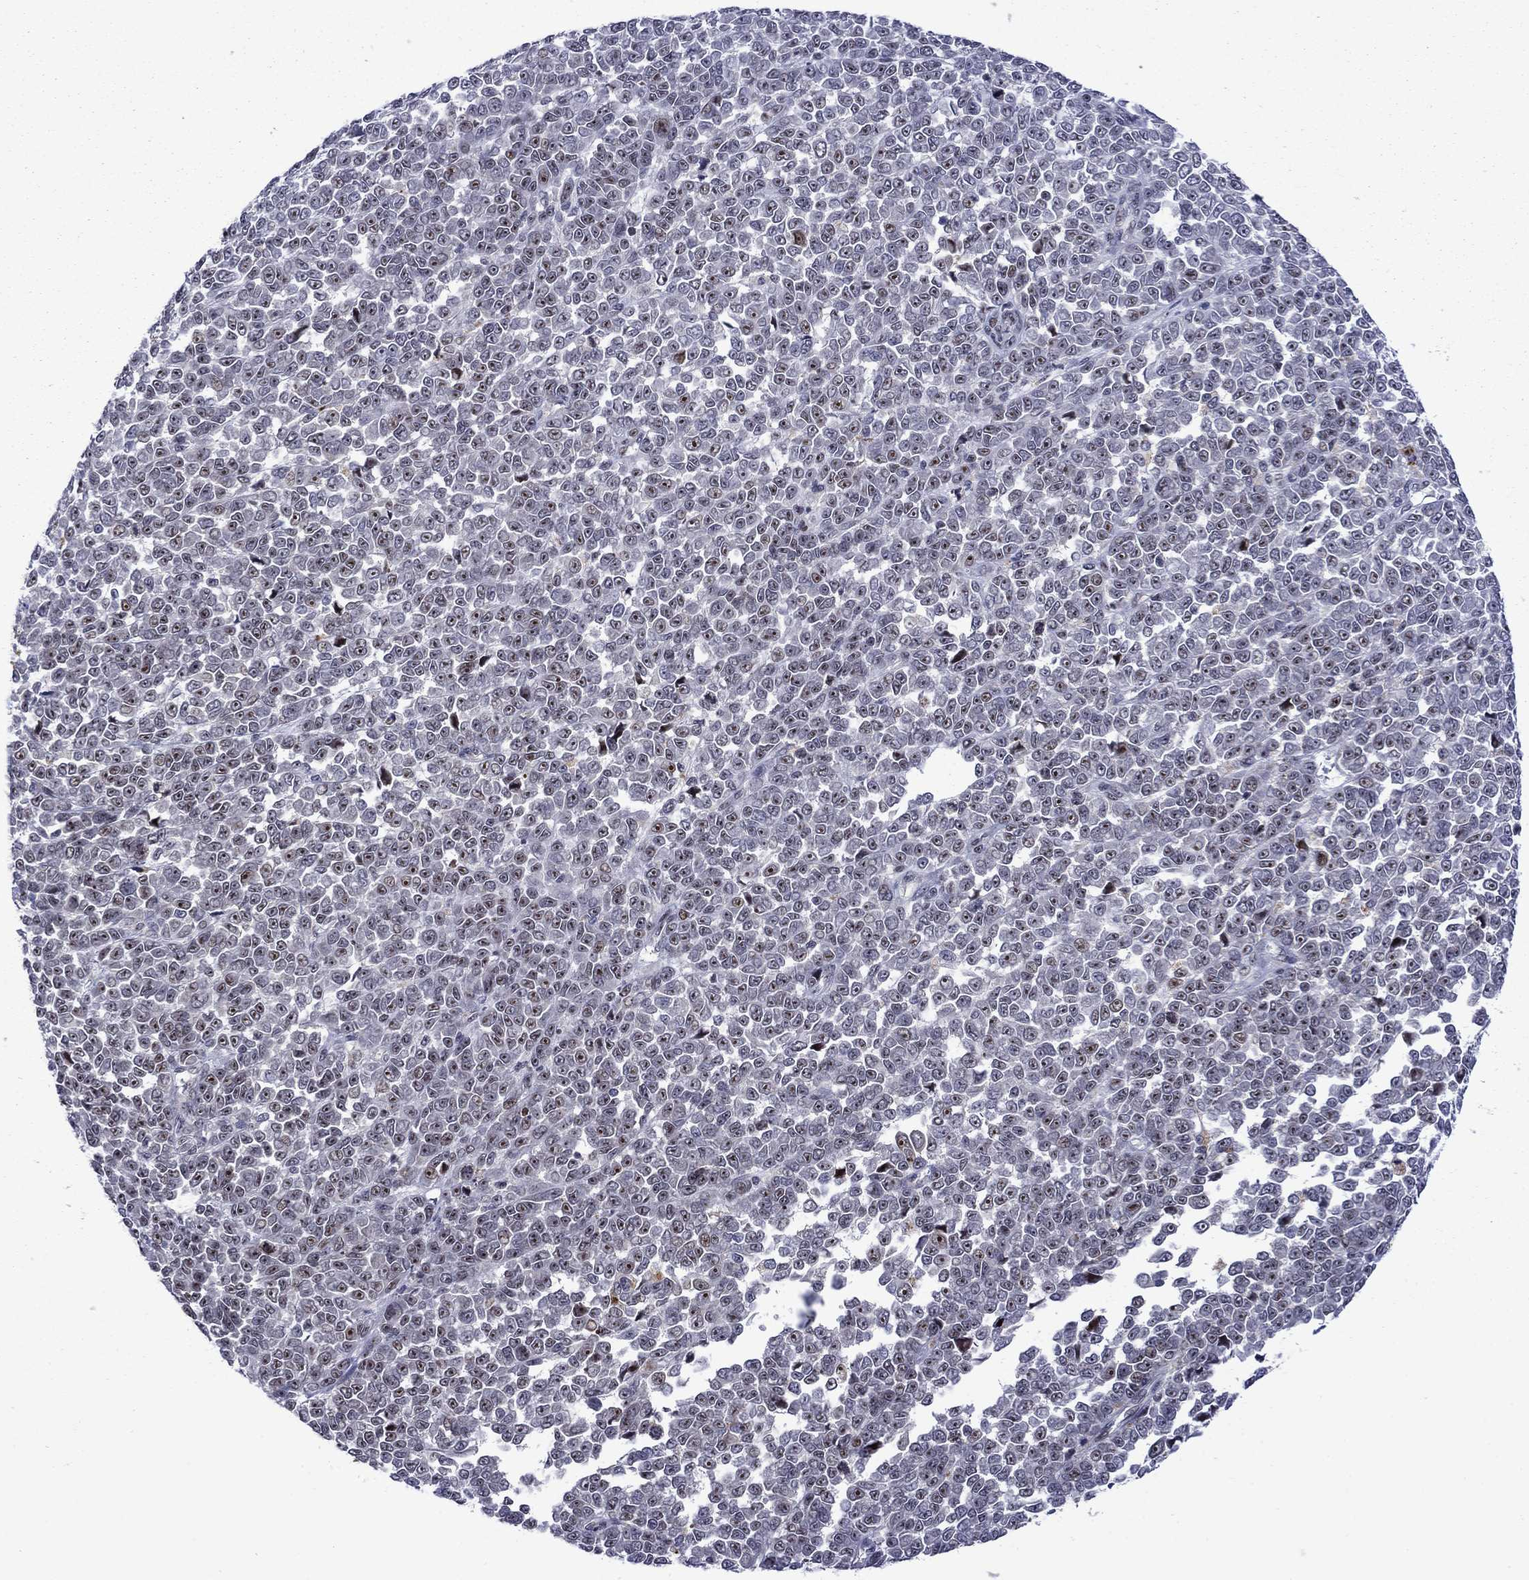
{"staining": {"intensity": "moderate", "quantity": "25%-75%", "location": "nuclear"}, "tissue": "melanoma", "cell_type": "Tumor cells", "image_type": "cancer", "snomed": [{"axis": "morphology", "description": "Malignant melanoma, NOS"}, {"axis": "topography", "description": "Skin"}], "caption": "IHC (DAB (3,3'-diaminobenzidine)) staining of human melanoma displays moderate nuclear protein expression in about 25%-75% of tumor cells.", "gene": "SURF2", "patient": {"sex": "female", "age": 95}}